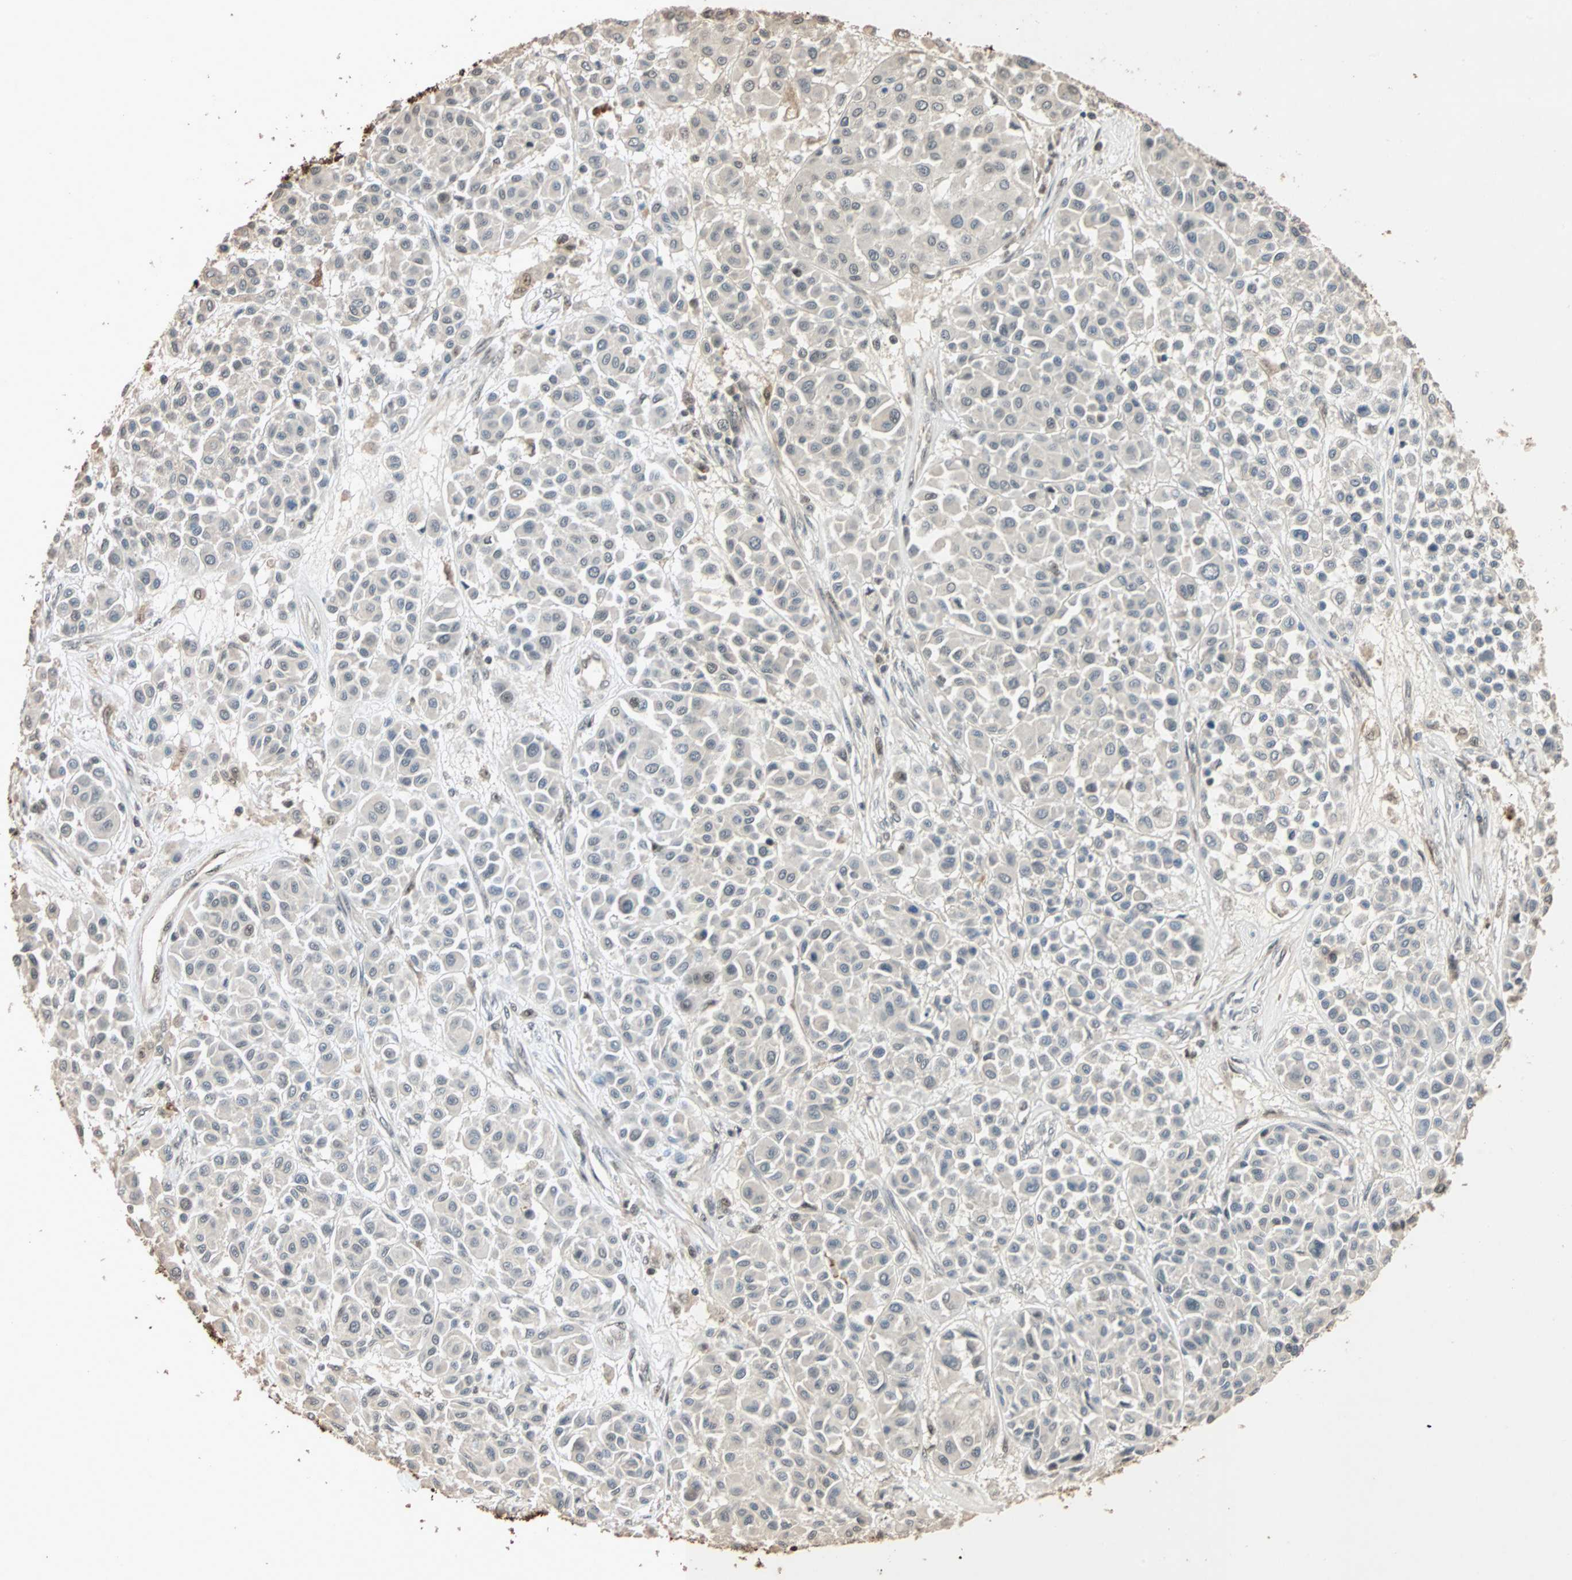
{"staining": {"intensity": "weak", "quantity": "<25%", "location": "cytoplasmic/membranous"}, "tissue": "melanoma", "cell_type": "Tumor cells", "image_type": "cancer", "snomed": [{"axis": "morphology", "description": "Malignant melanoma, Metastatic site"}, {"axis": "topography", "description": "Soft tissue"}], "caption": "Immunohistochemistry (IHC) histopathology image of neoplastic tissue: melanoma stained with DAB exhibits no significant protein staining in tumor cells.", "gene": "CDC5L", "patient": {"sex": "male", "age": 41}}